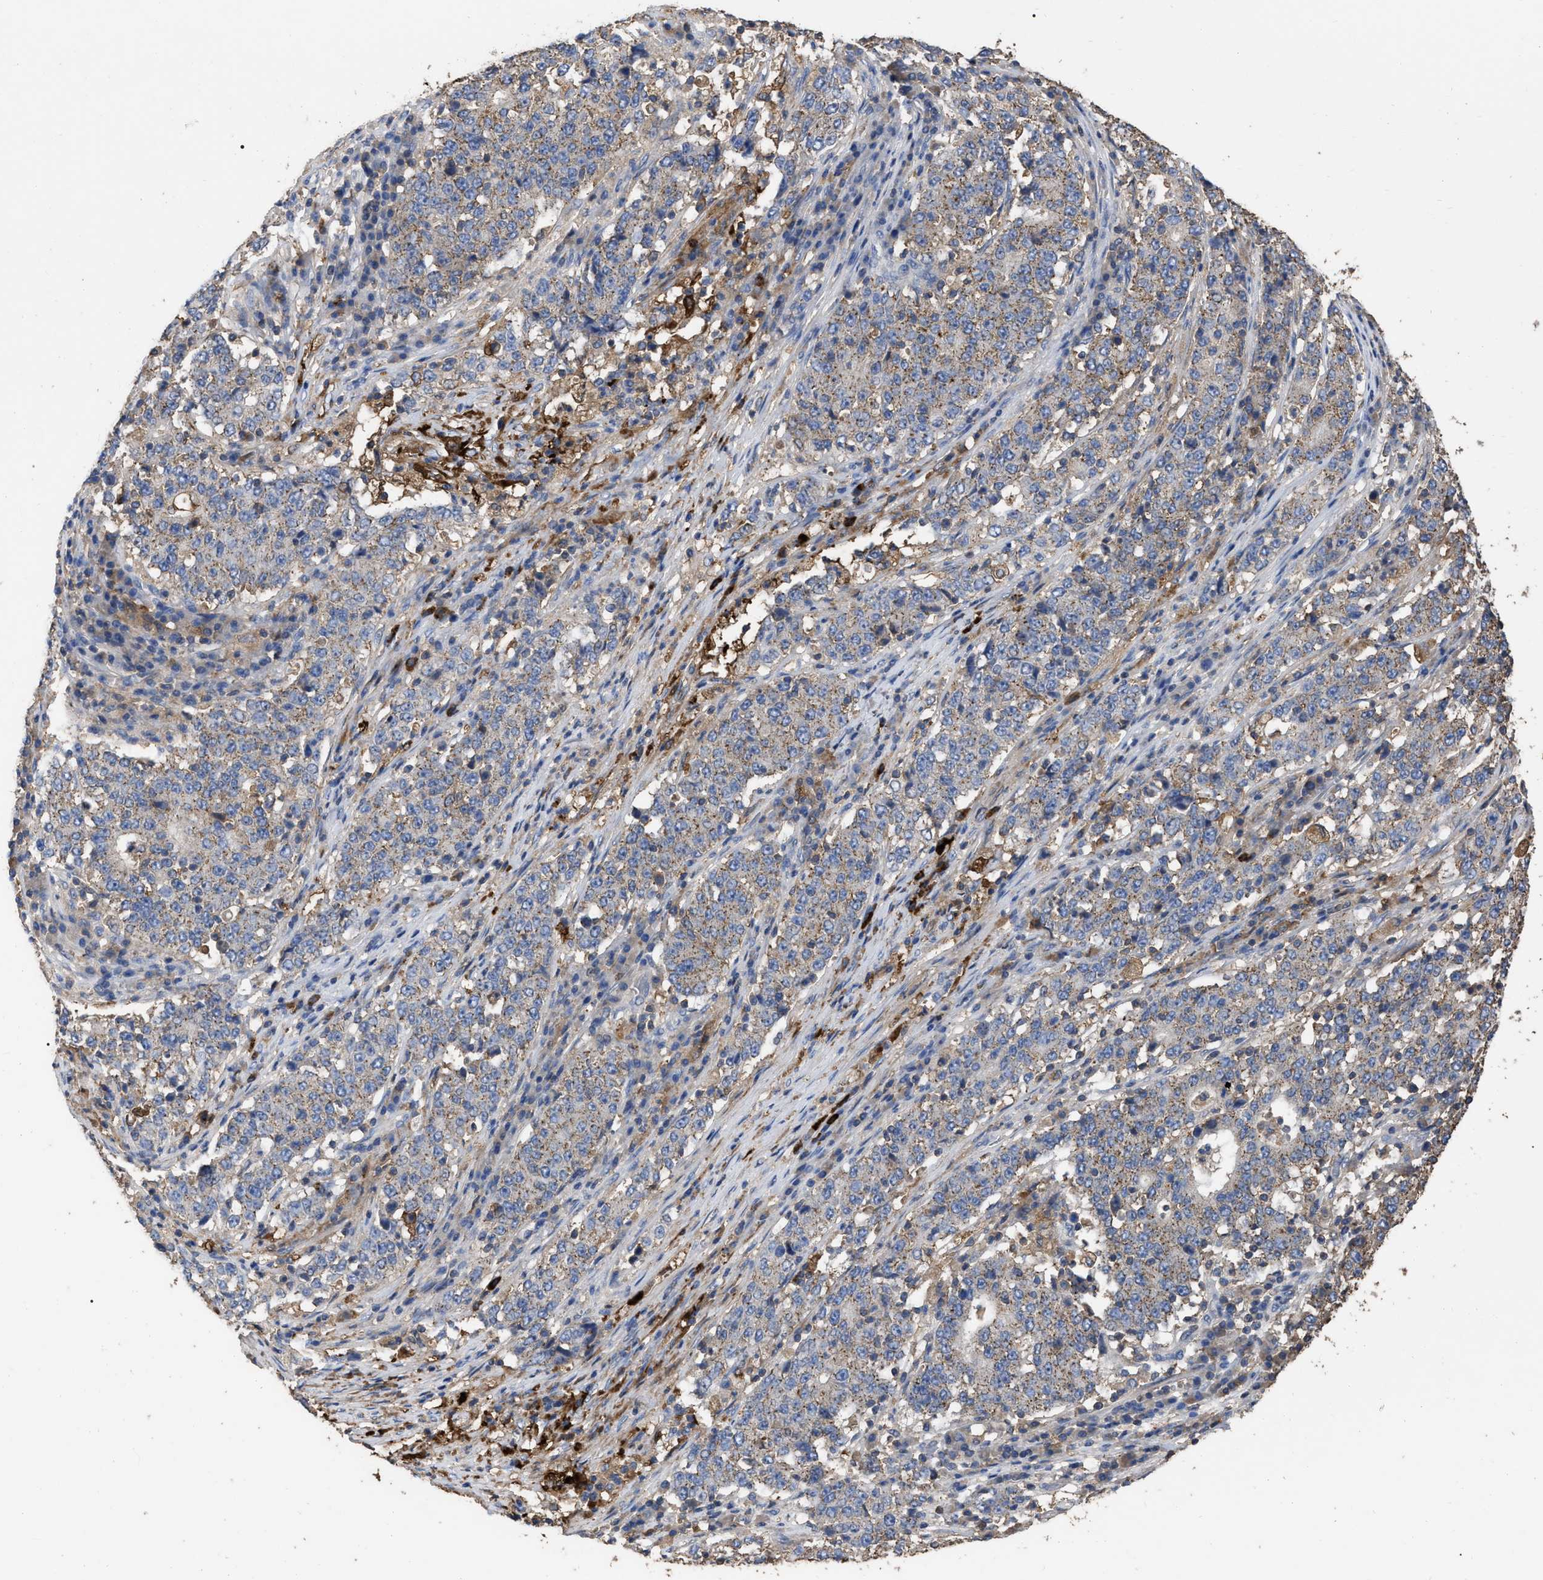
{"staining": {"intensity": "weak", "quantity": ">75%", "location": "cytoplasmic/membranous"}, "tissue": "stomach cancer", "cell_type": "Tumor cells", "image_type": "cancer", "snomed": [{"axis": "morphology", "description": "Adenocarcinoma, NOS"}, {"axis": "topography", "description": "Stomach"}], "caption": "A brown stain labels weak cytoplasmic/membranous expression of a protein in human stomach cancer tumor cells. Using DAB (3,3'-diaminobenzidine) (brown) and hematoxylin (blue) stains, captured at high magnification using brightfield microscopy.", "gene": "GPR179", "patient": {"sex": "male", "age": 59}}